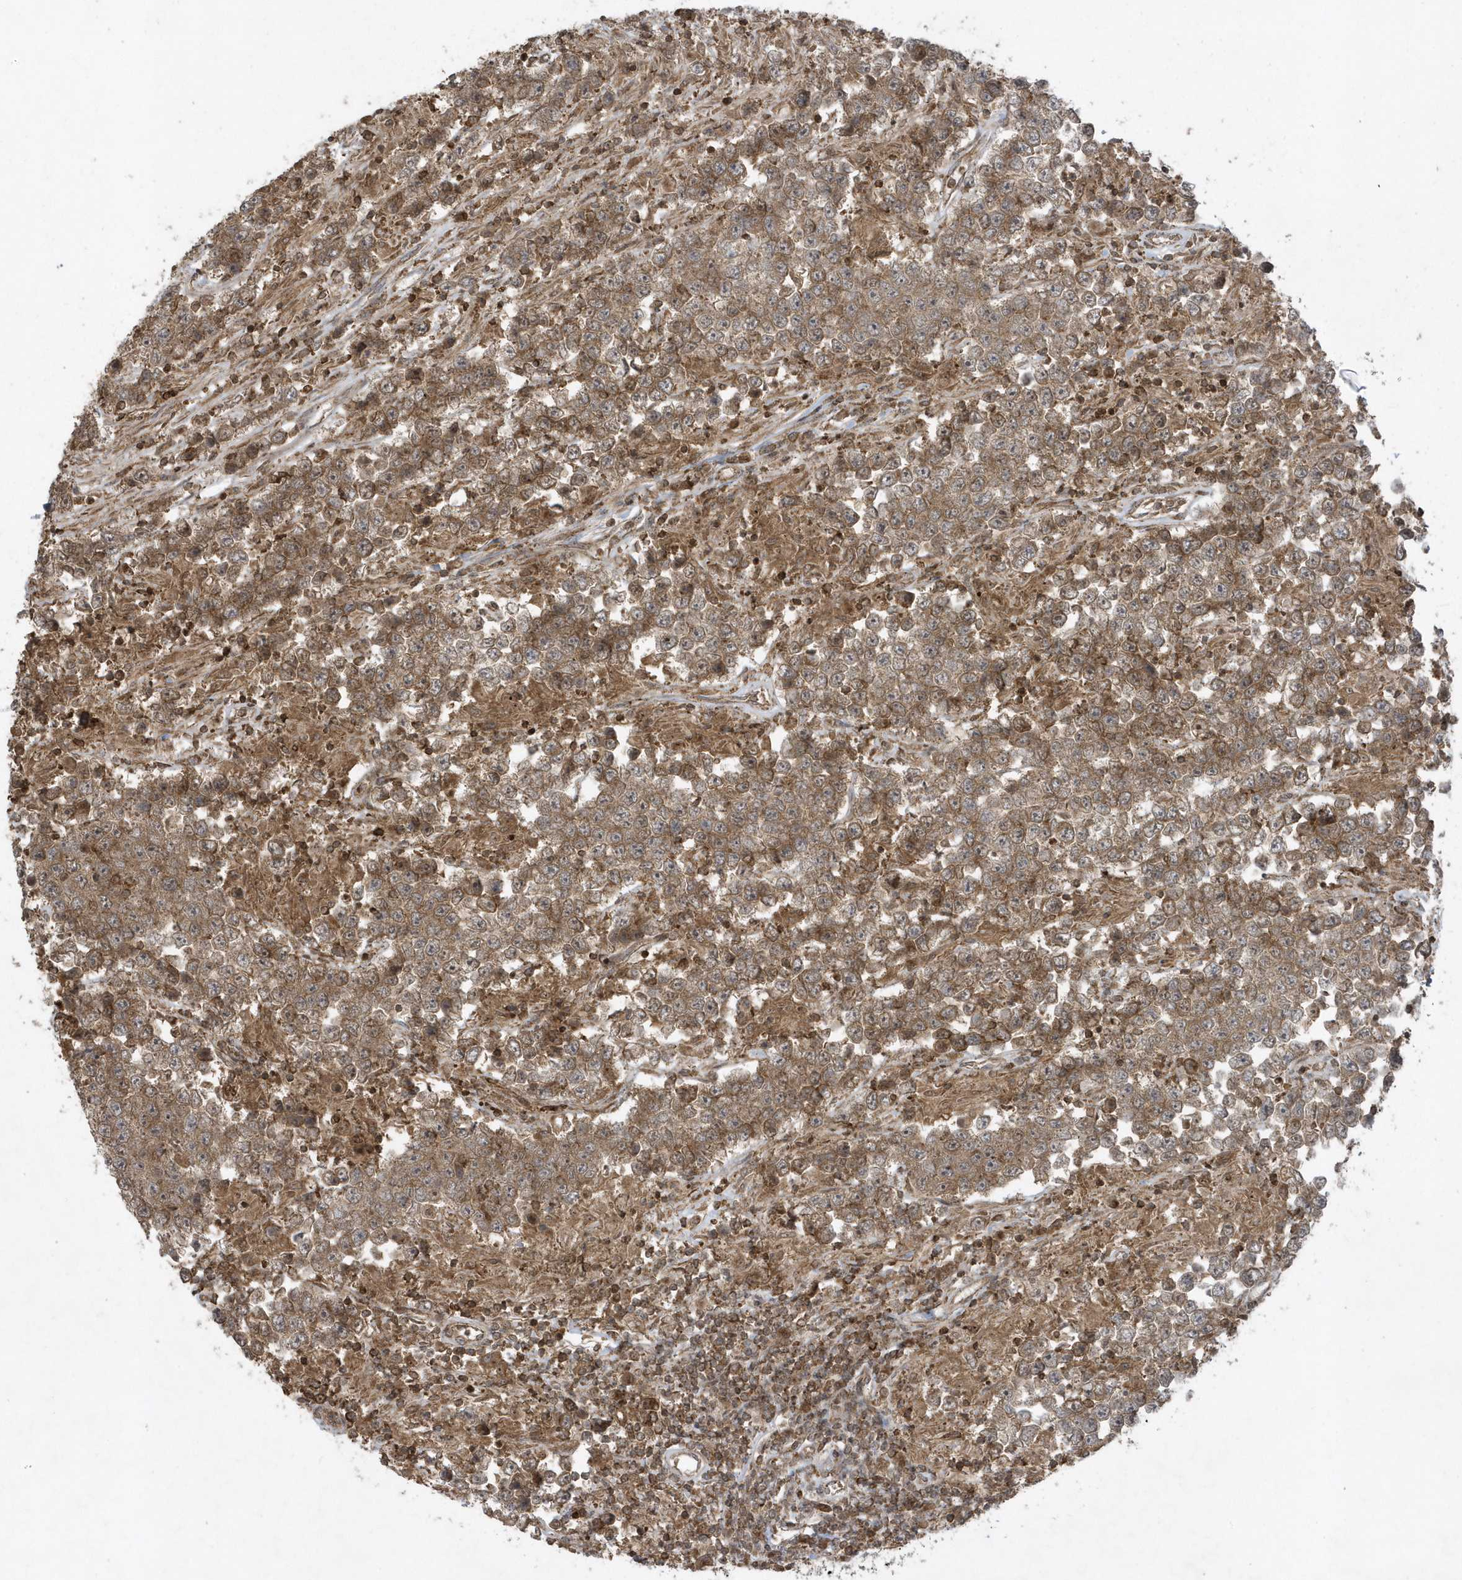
{"staining": {"intensity": "moderate", "quantity": ">75%", "location": "cytoplasmic/membranous"}, "tissue": "testis cancer", "cell_type": "Tumor cells", "image_type": "cancer", "snomed": [{"axis": "morphology", "description": "Normal tissue, NOS"}, {"axis": "morphology", "description": "Urothelial carcinoma, High grade"}, {"axis": "morphology", "description": "Seminoma, NOS"}, {"axis": "morphology", "description": "Carcinoma, Embryonal, NOS"}, {"axis": "topography", "description": "Urinary bladder"}, {"axis": "topography", "description": "Testis"}], "caption": "A high-resolution image shows immunohistochemistry staining of testis cancer, which reveals moderate cytoplasmic/membranous staining in about >75% of tumor cells.", "gene": "STAMBP", "patient": {"sex": "male", "age": 41}}